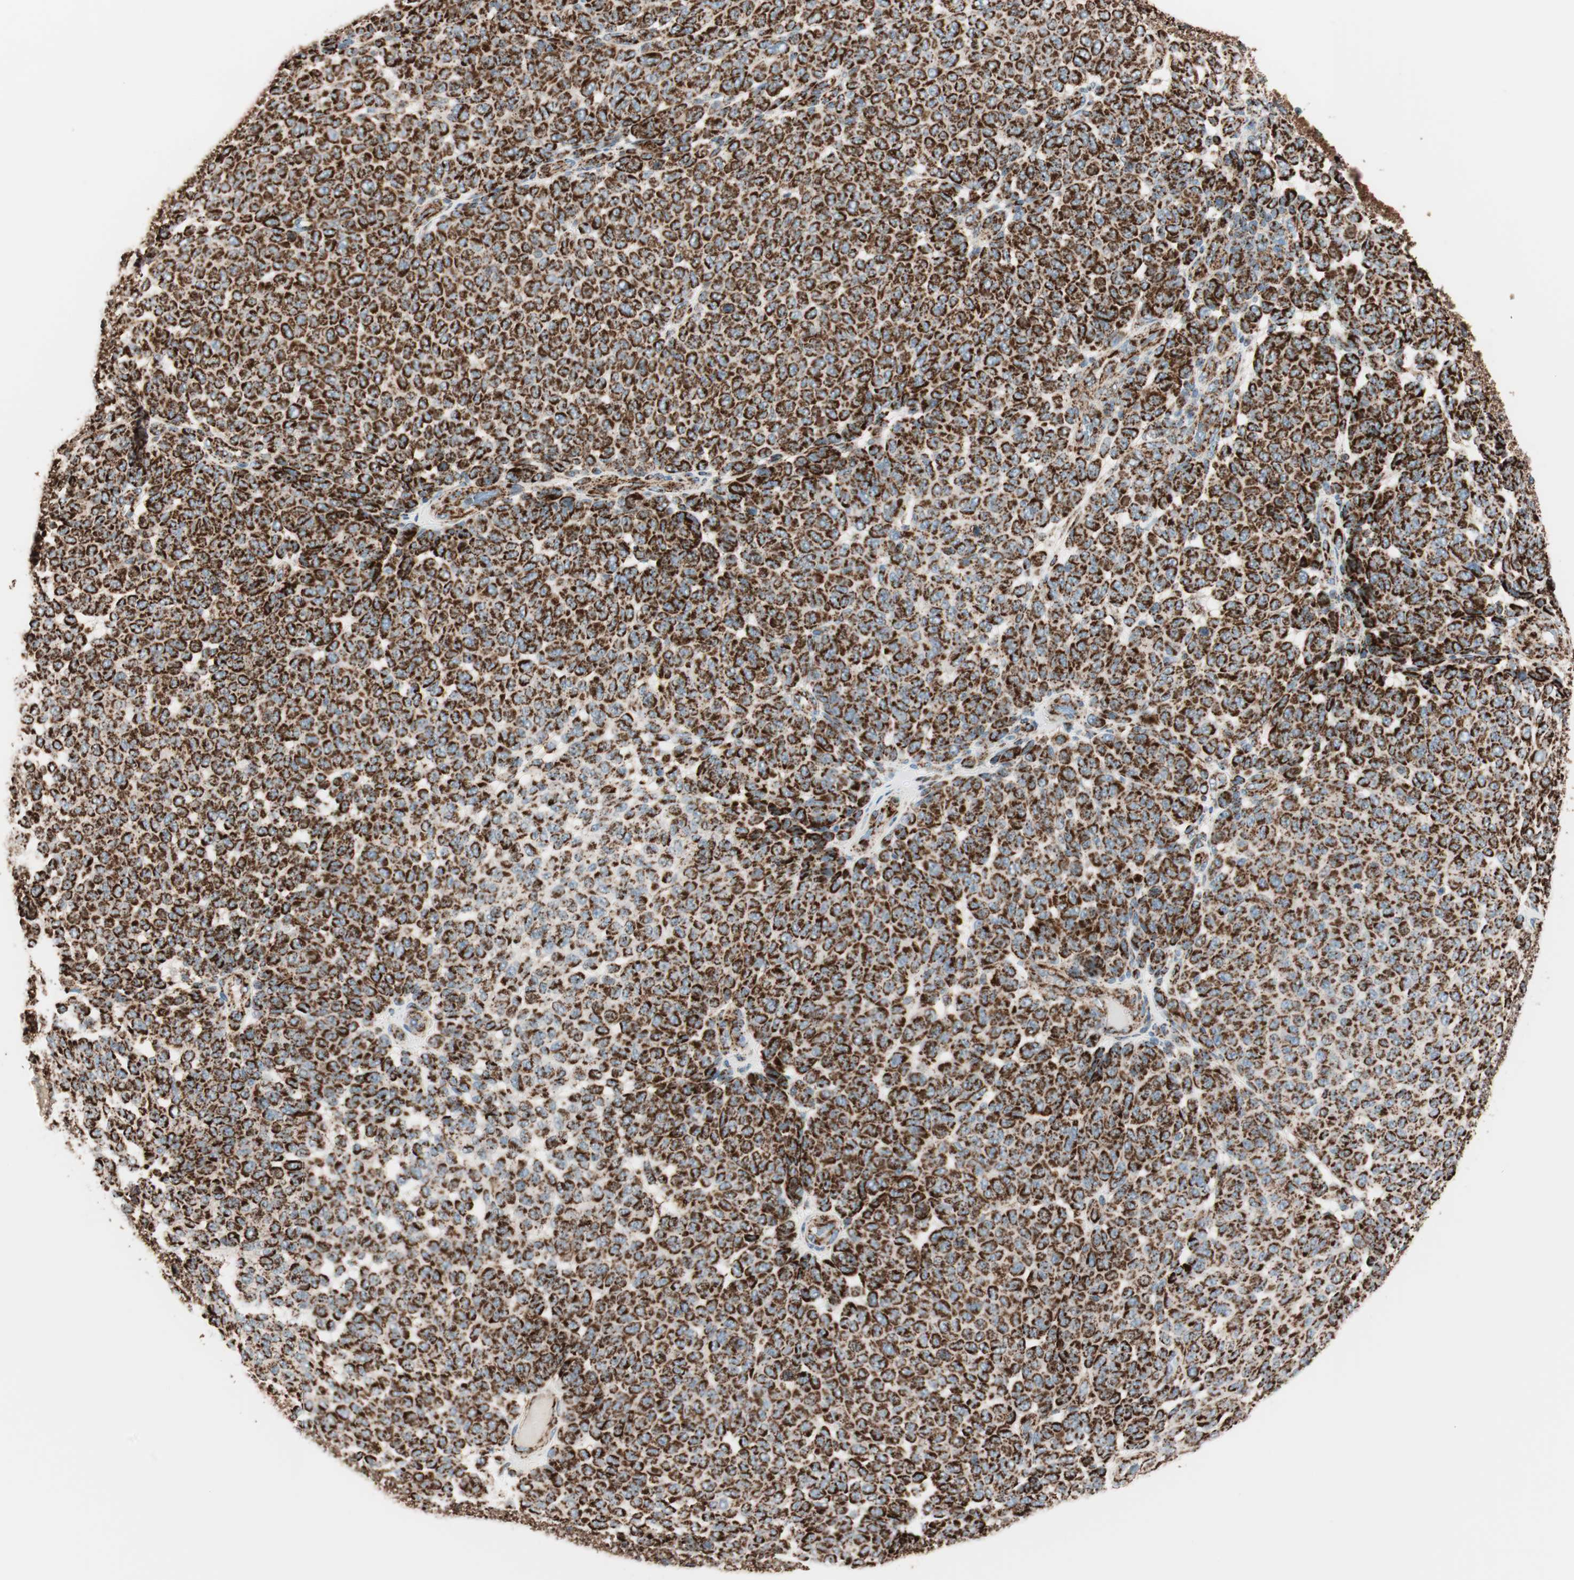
{"staining": {"intensity": "strong", "quantity": ">75%", "location": "cytoplasmic/membranous"}, "tissue": "melanoma", "cell_type": "Tumor cells", "image_type": "cancer", "snomed": [{"axis": "morphology", "description": "Malignant melanoma, NOS"}, {"axis": "topography", "description": "Skin"}], "caption": "There is high levels of strong cytoplasmic/membranous expression in tumor cells of malignant melanoma, as demonstrated by immunohistochemical staining (brown color).", "gene": "TOMM22", "patient": {"sex": "male", "age": 59}}